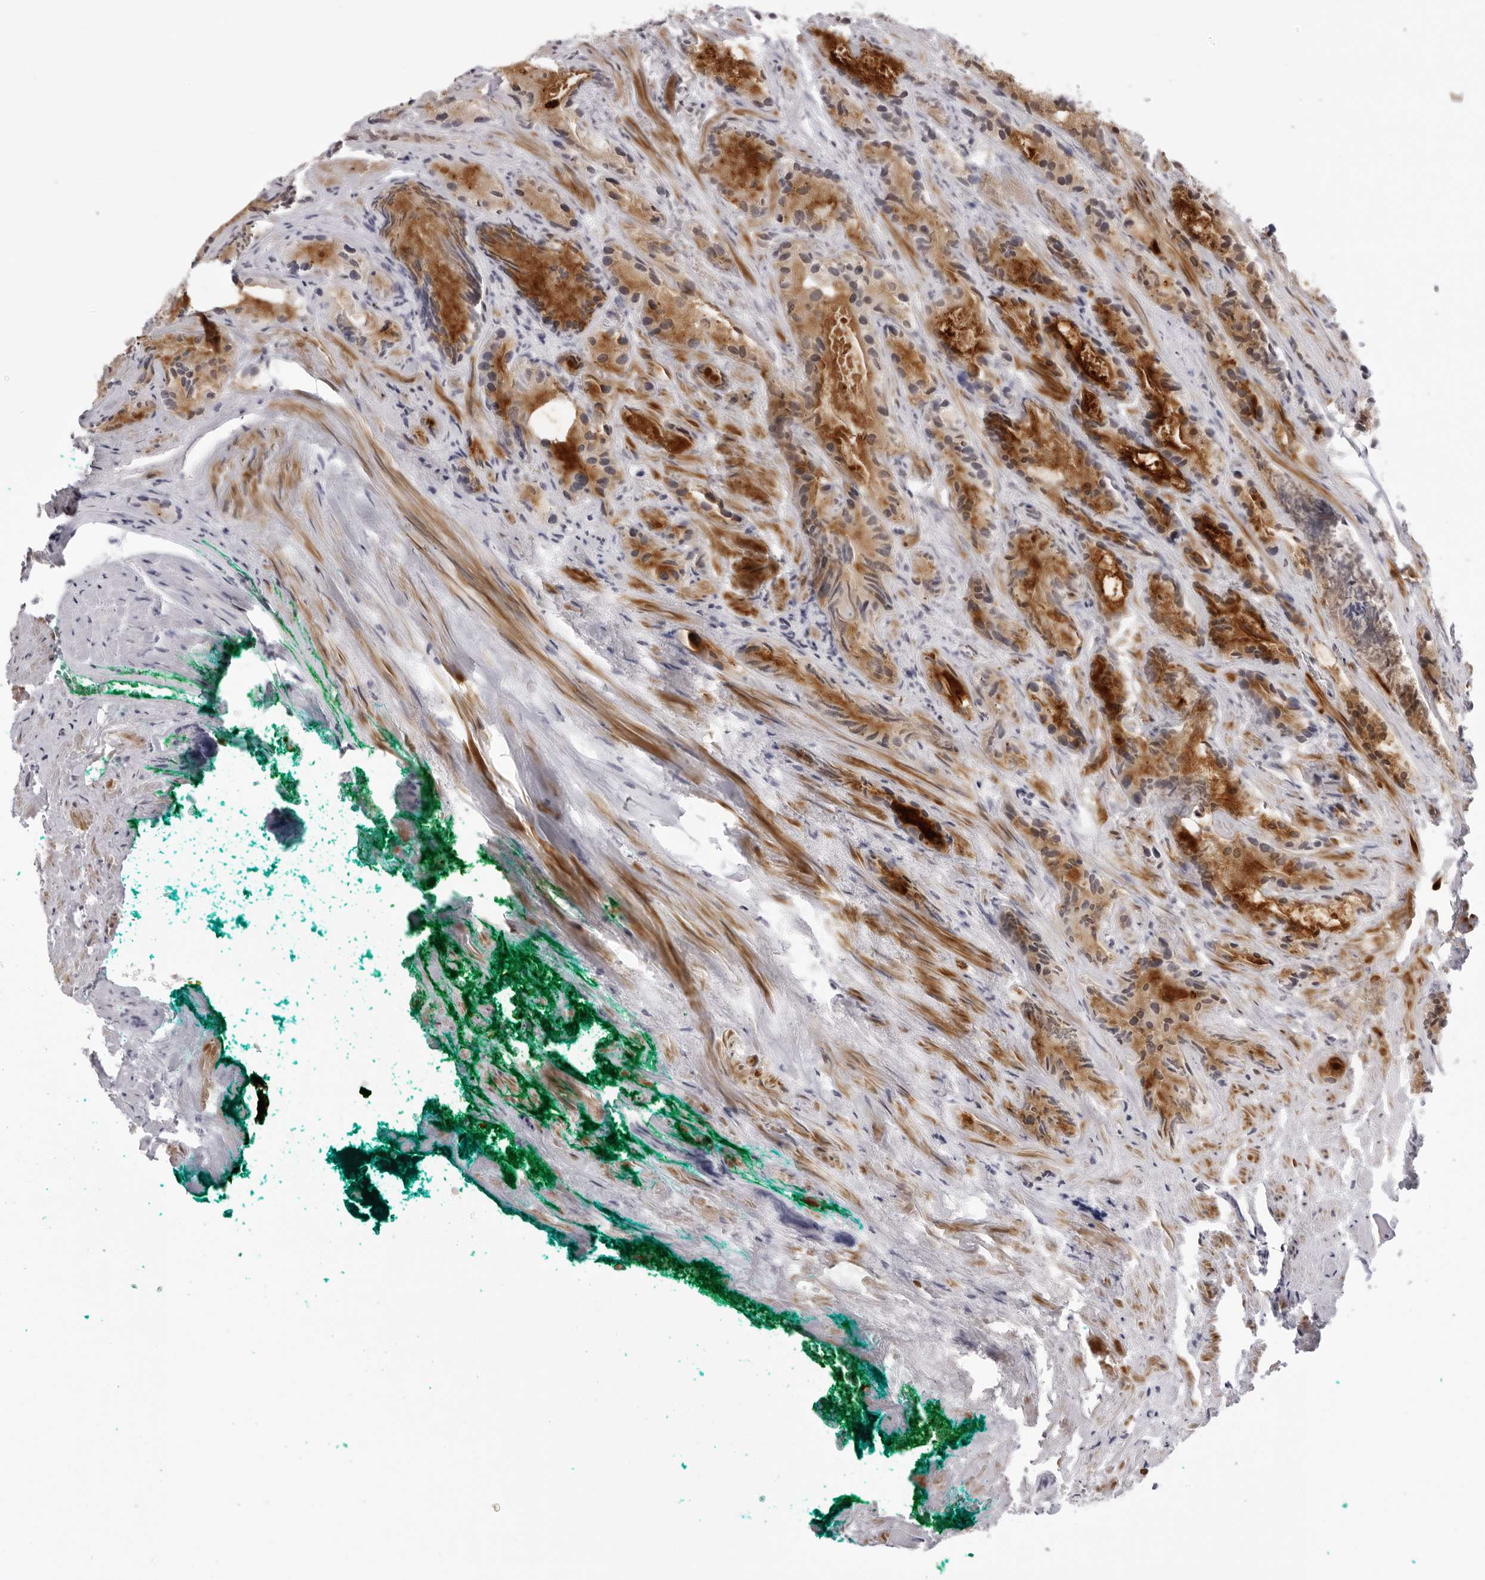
{"staining": {"intensity": "moderate", "quantity": "25%-75%", "location": "cytoplasmic/membranous"}, "tissue": "prostate cancer", "cell_type": "Tumor cells", "image_type": "cancer", "snomed": [{"axis": "morphology", "description": "Adenocarcinoma, Low grade"}, {"axis": "topography", "description": "Prostate"}], "caption": "About 25%-75% of tumor cells in low-grade adenocarcinoma (prostate) exhibit moderate cytoplasmic/membranous protein staining as visualized by brown immunohistochemical staining.", "gene": "SUGCT", "patient": {"sex": "male", "age": 62}}